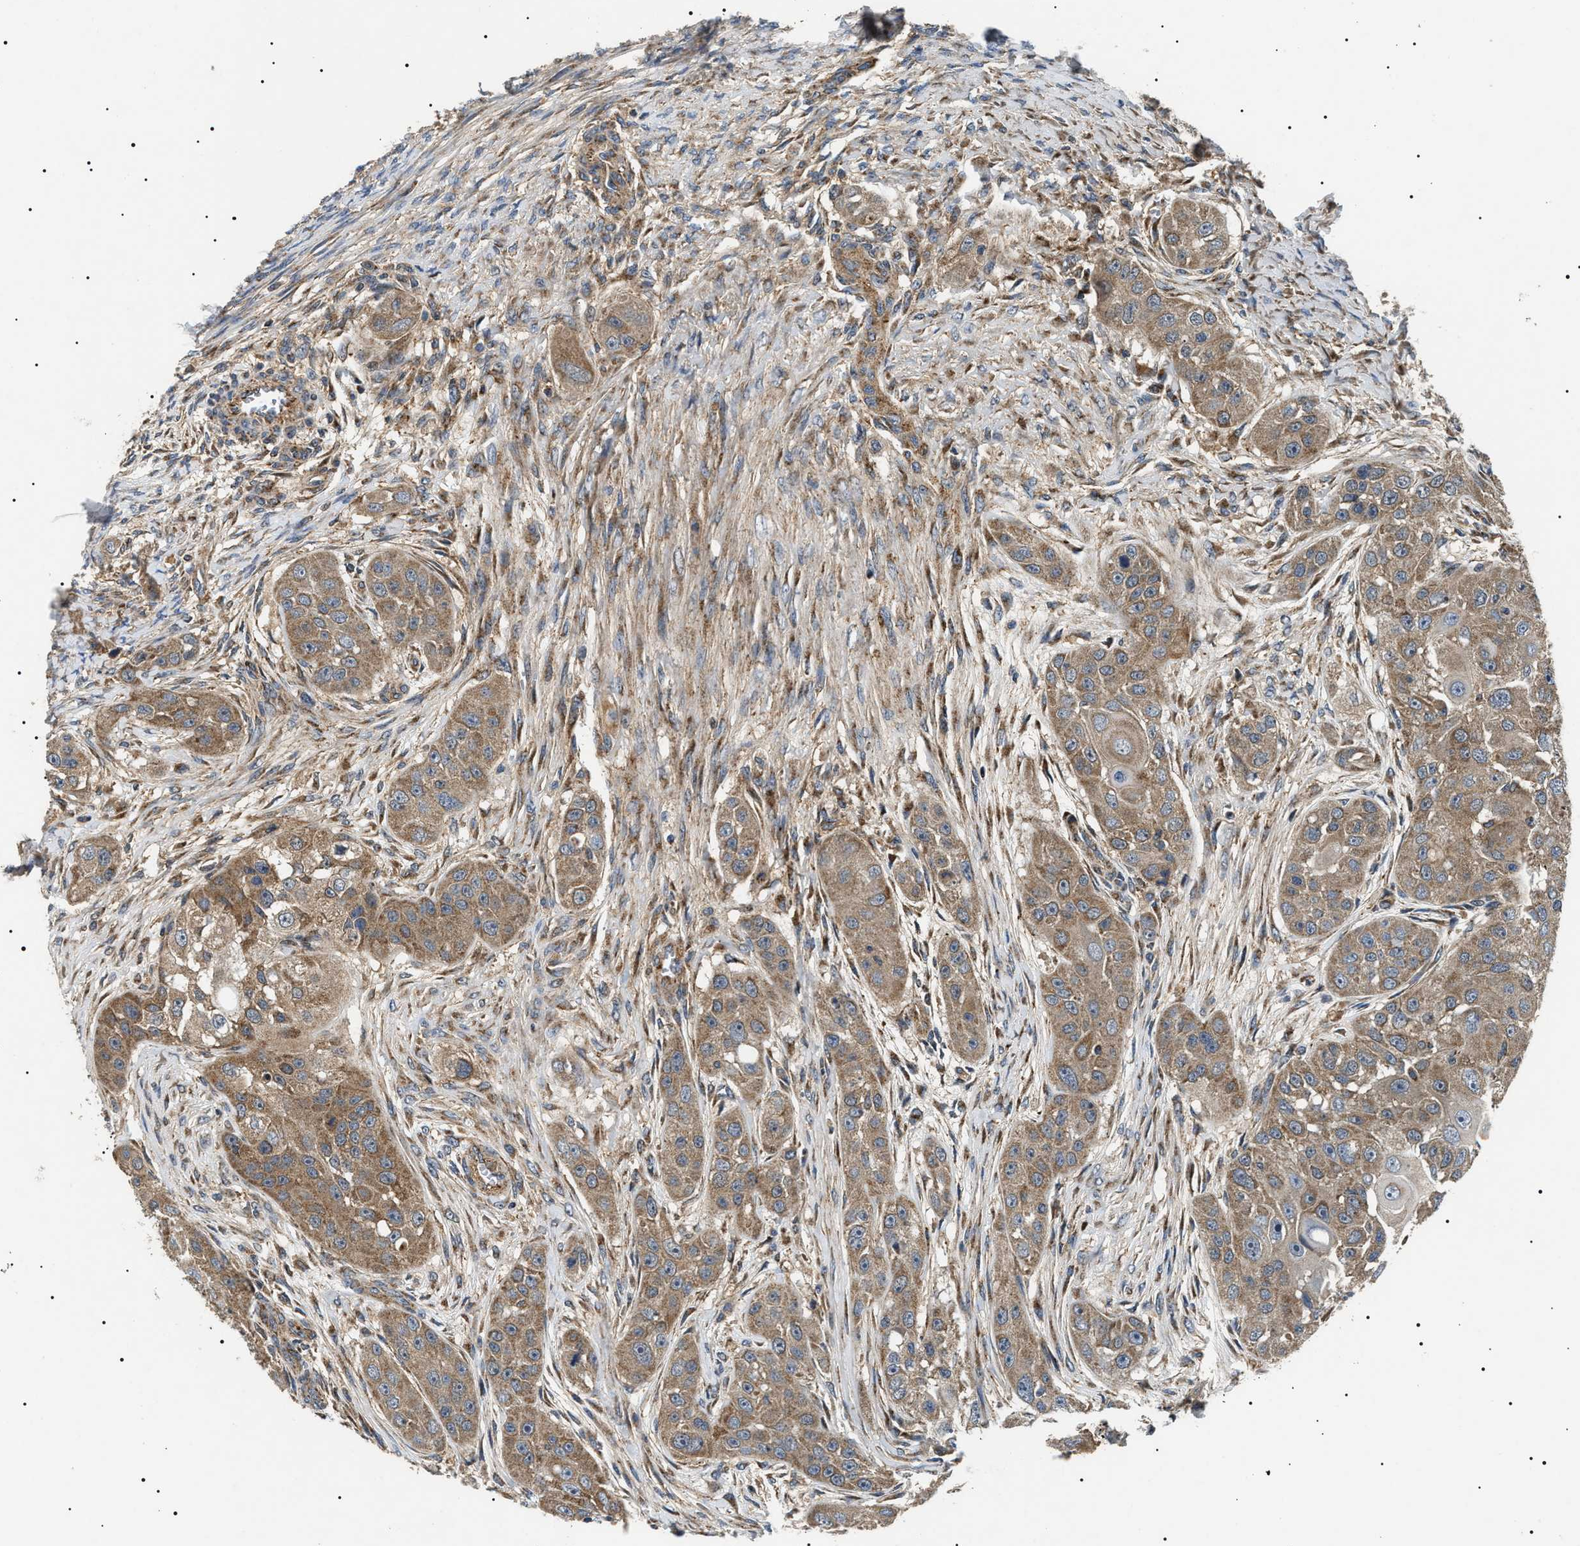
{"staining": {"intensity": "moderate", "quantity": ">75%", "location": "cytoplasmic/membranous"}, "tissue": "head and neck cancer", "cell_type": "Tumor cells", "image_type": "cancer", "snomed": [{"axis": "morphology", "description": "Normal tissue, NOS"}, {"axis": "morphology", "description": "Squamous cell carcinoma, NOS"}, {"axis": "topography", "description": "Skeletal muscle"}, {"axis": "topography", "description": "Head-Neck"}], "caption": "Protein staining of squamous cell carcinoma (head and neck) tissue displays moderate cytoplasmic/membranous expression in approximately >75% of tumor cells.", "gene": "OXSM", "patient": {"sex": "male", "age": 51}}